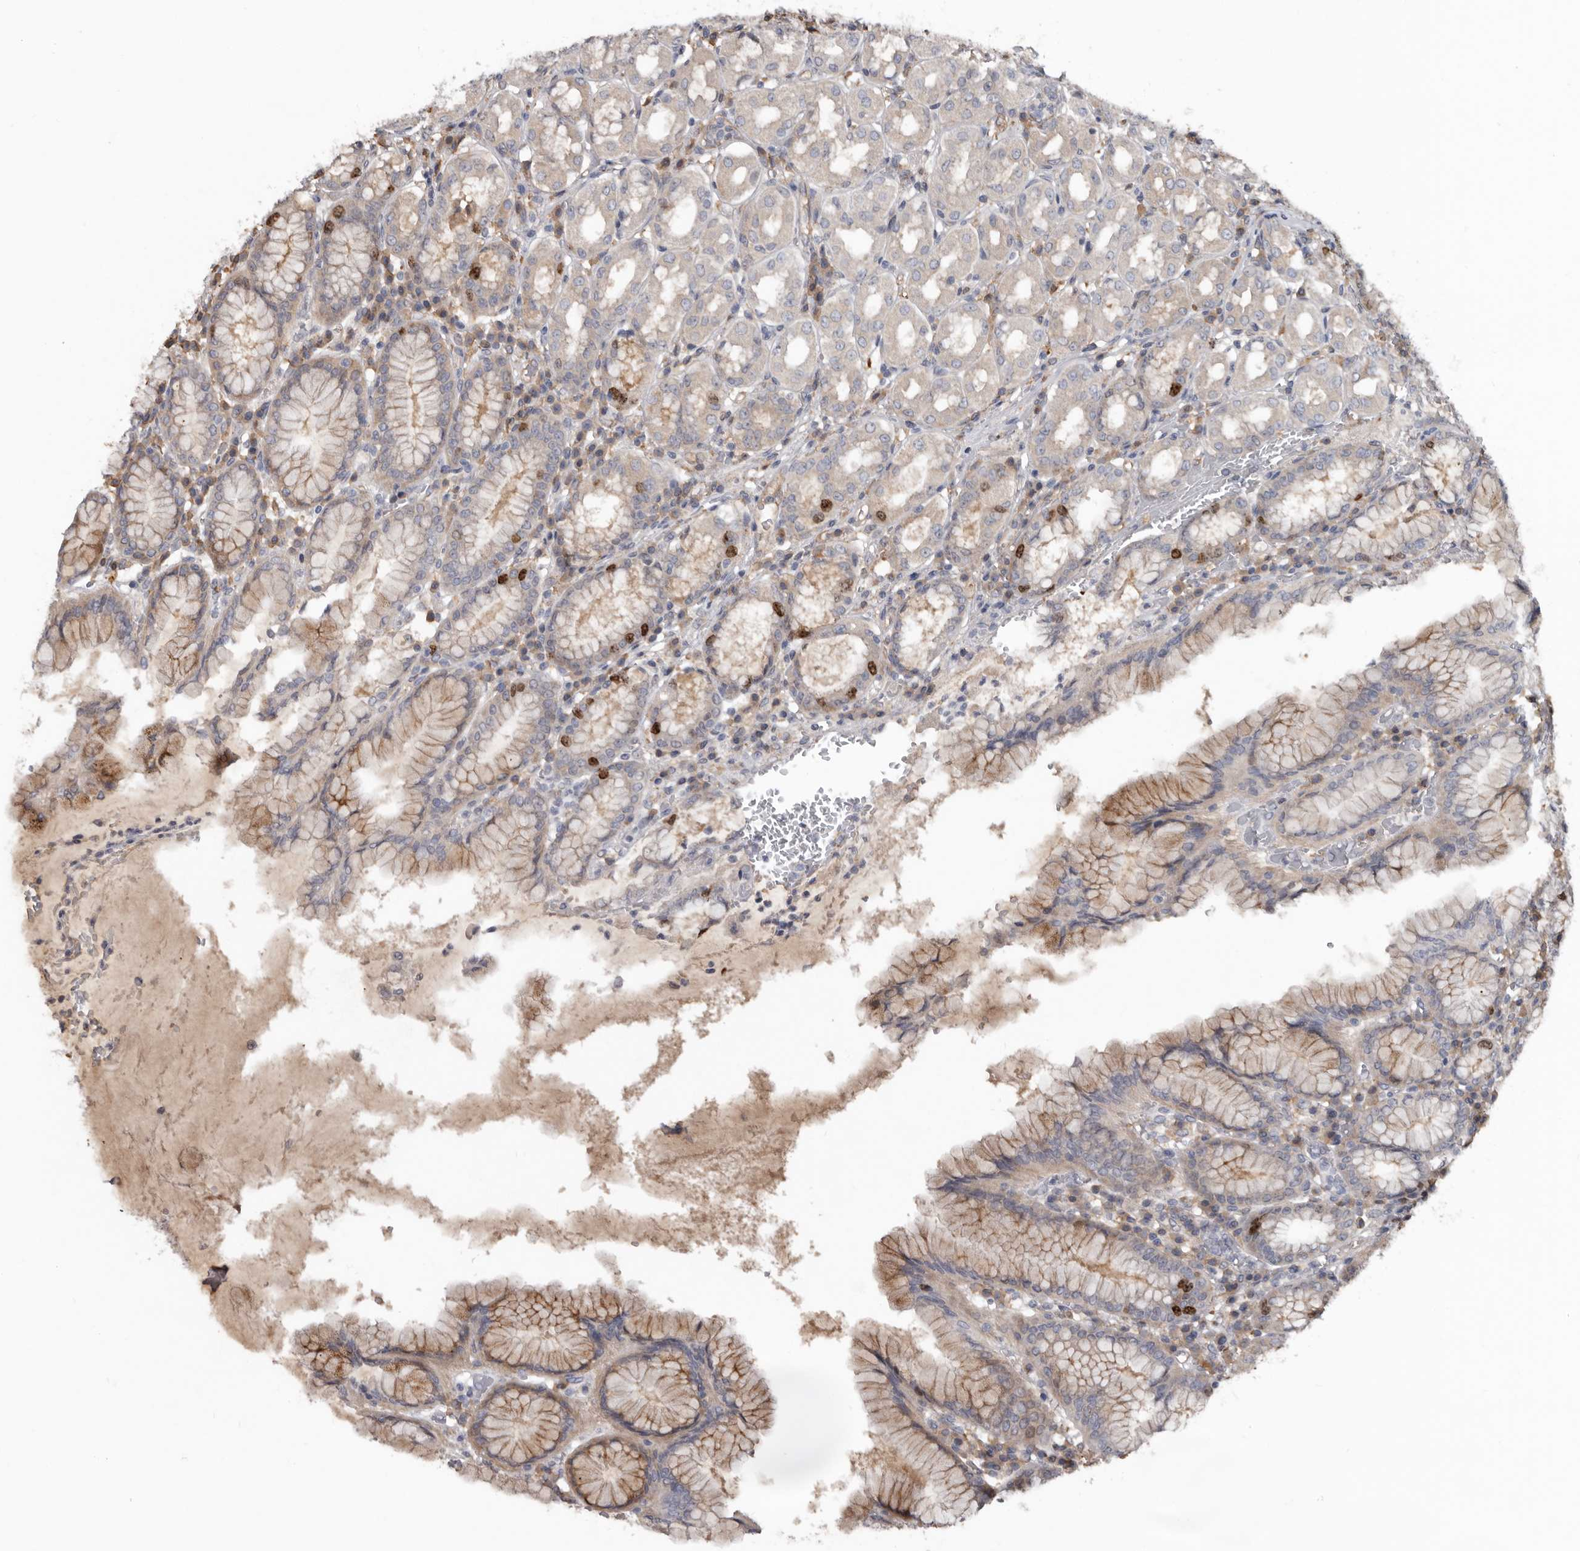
{"staining": {"intensity": "strong", "quantity": "<25%", "location": "cytoplasmic/membranous,nuclear"}, "tissue": "stomach", "cell_type": "Glandular cells", "image_type": "normal", "snomed": [{"axis": "morphology", "description": "Normal tissue, NOS"}, {"axis": "topography", "description": "Stomach"}, {"axis": "topography", "description": "Stomach, lower"}], "caption": "Immunohistochemistry (DAB) staining of unremarkable stomach displays strong cytoplasmic/membranous,nuclear protein expression in about <25% of glandular cells.", "gene": "CDCA8", "patient": {"sex": "female", "age": 56}}